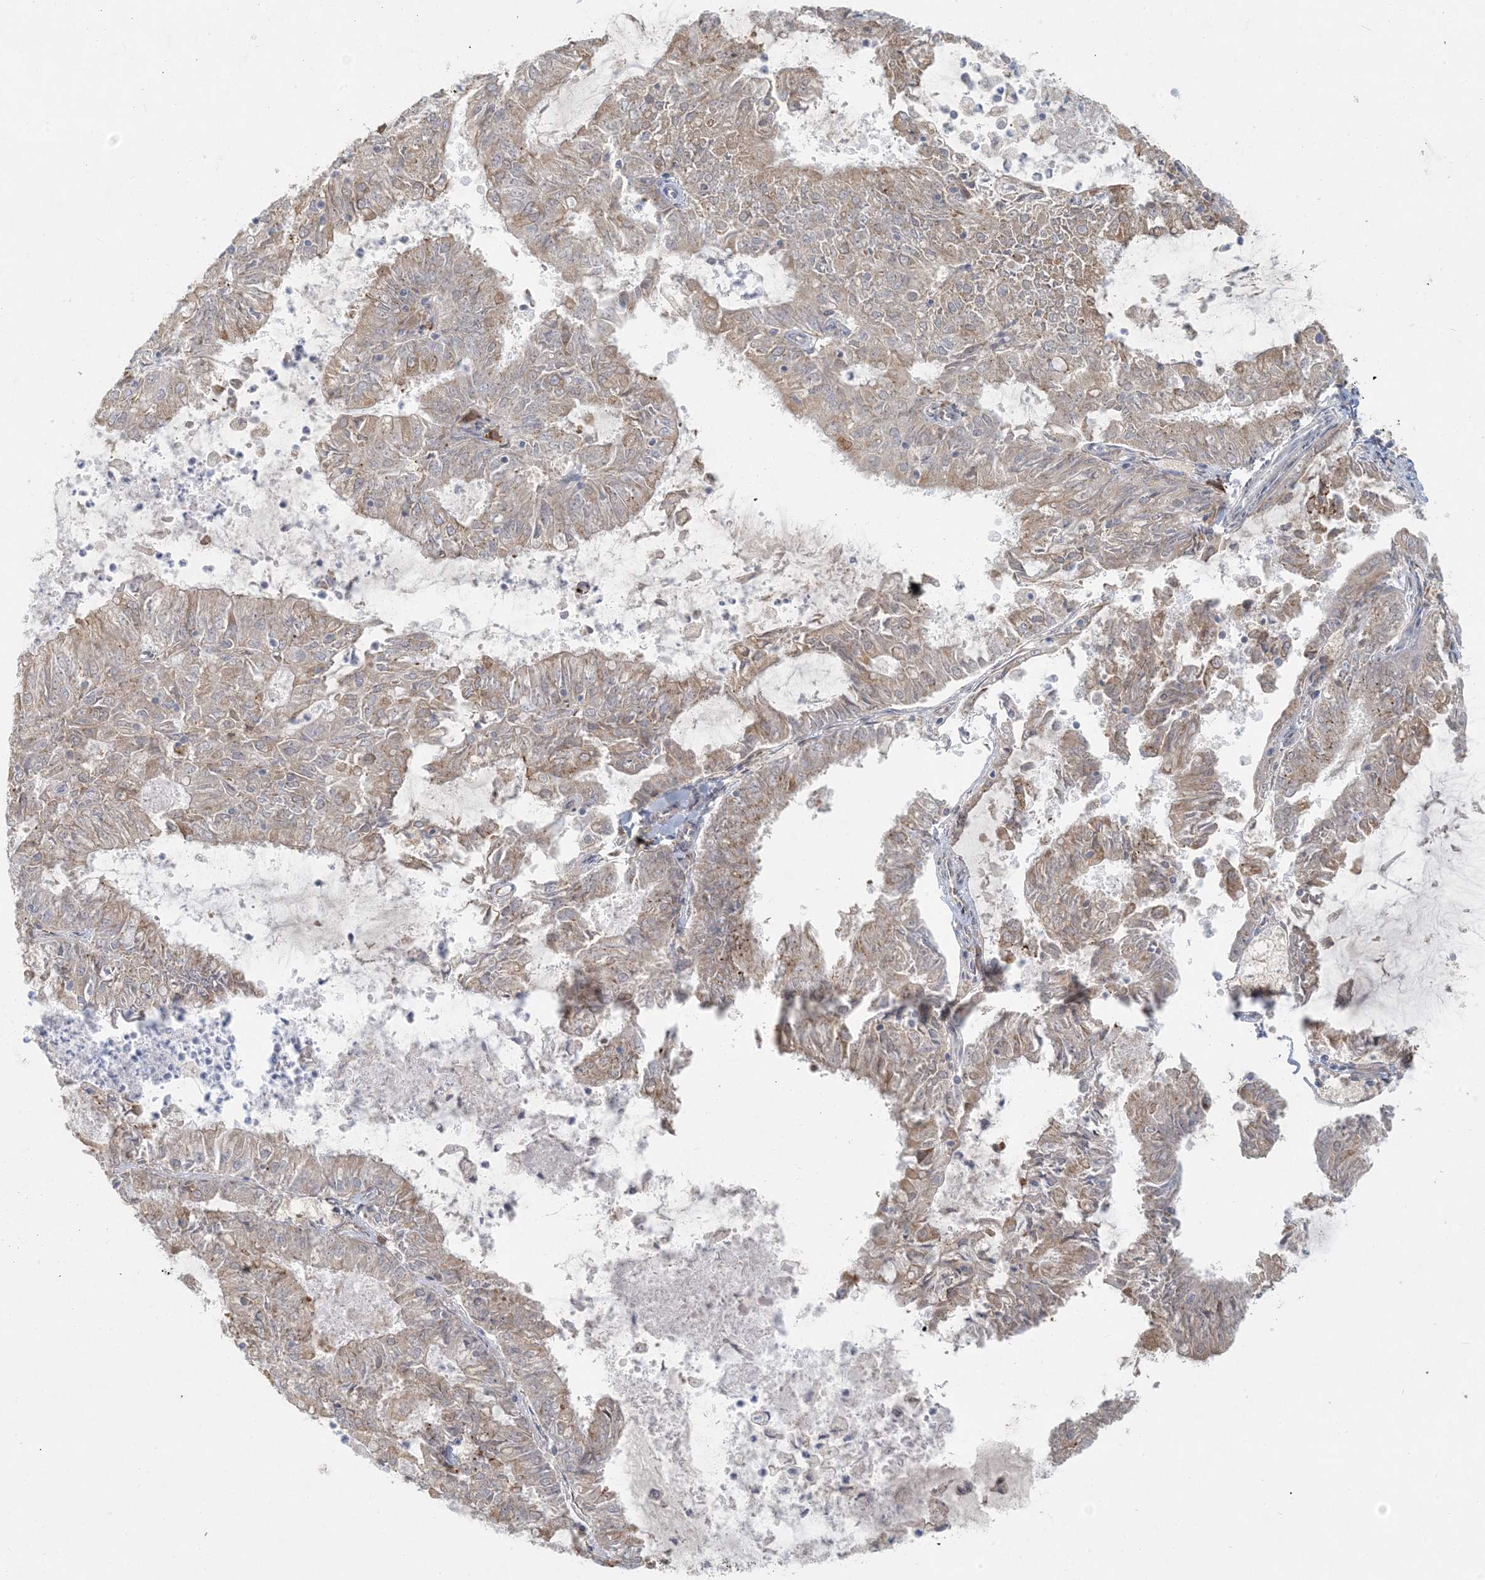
{"staining": {"intensity": "weak", "quantity": ">75%", "location": "cytoplasmic/membranous"}, "tissue": "endometrial cancer", "cell_type": "Tumor cells", "image_type": "cancer", "snomed": [{"axis": "morphology", "description": "Adenocarcinoma, NOS"}, {"axis": "topography", "description": "Endometrium"}], "caption": "Adenocarcinoma (endometrial) stained with immunohistochemistry (IHC) displays weak cytoplasmic/membranous positivity in about >75% of tumor cells.", "gene": "HACL1", "patient": {"sex": "female", "age": 57}}